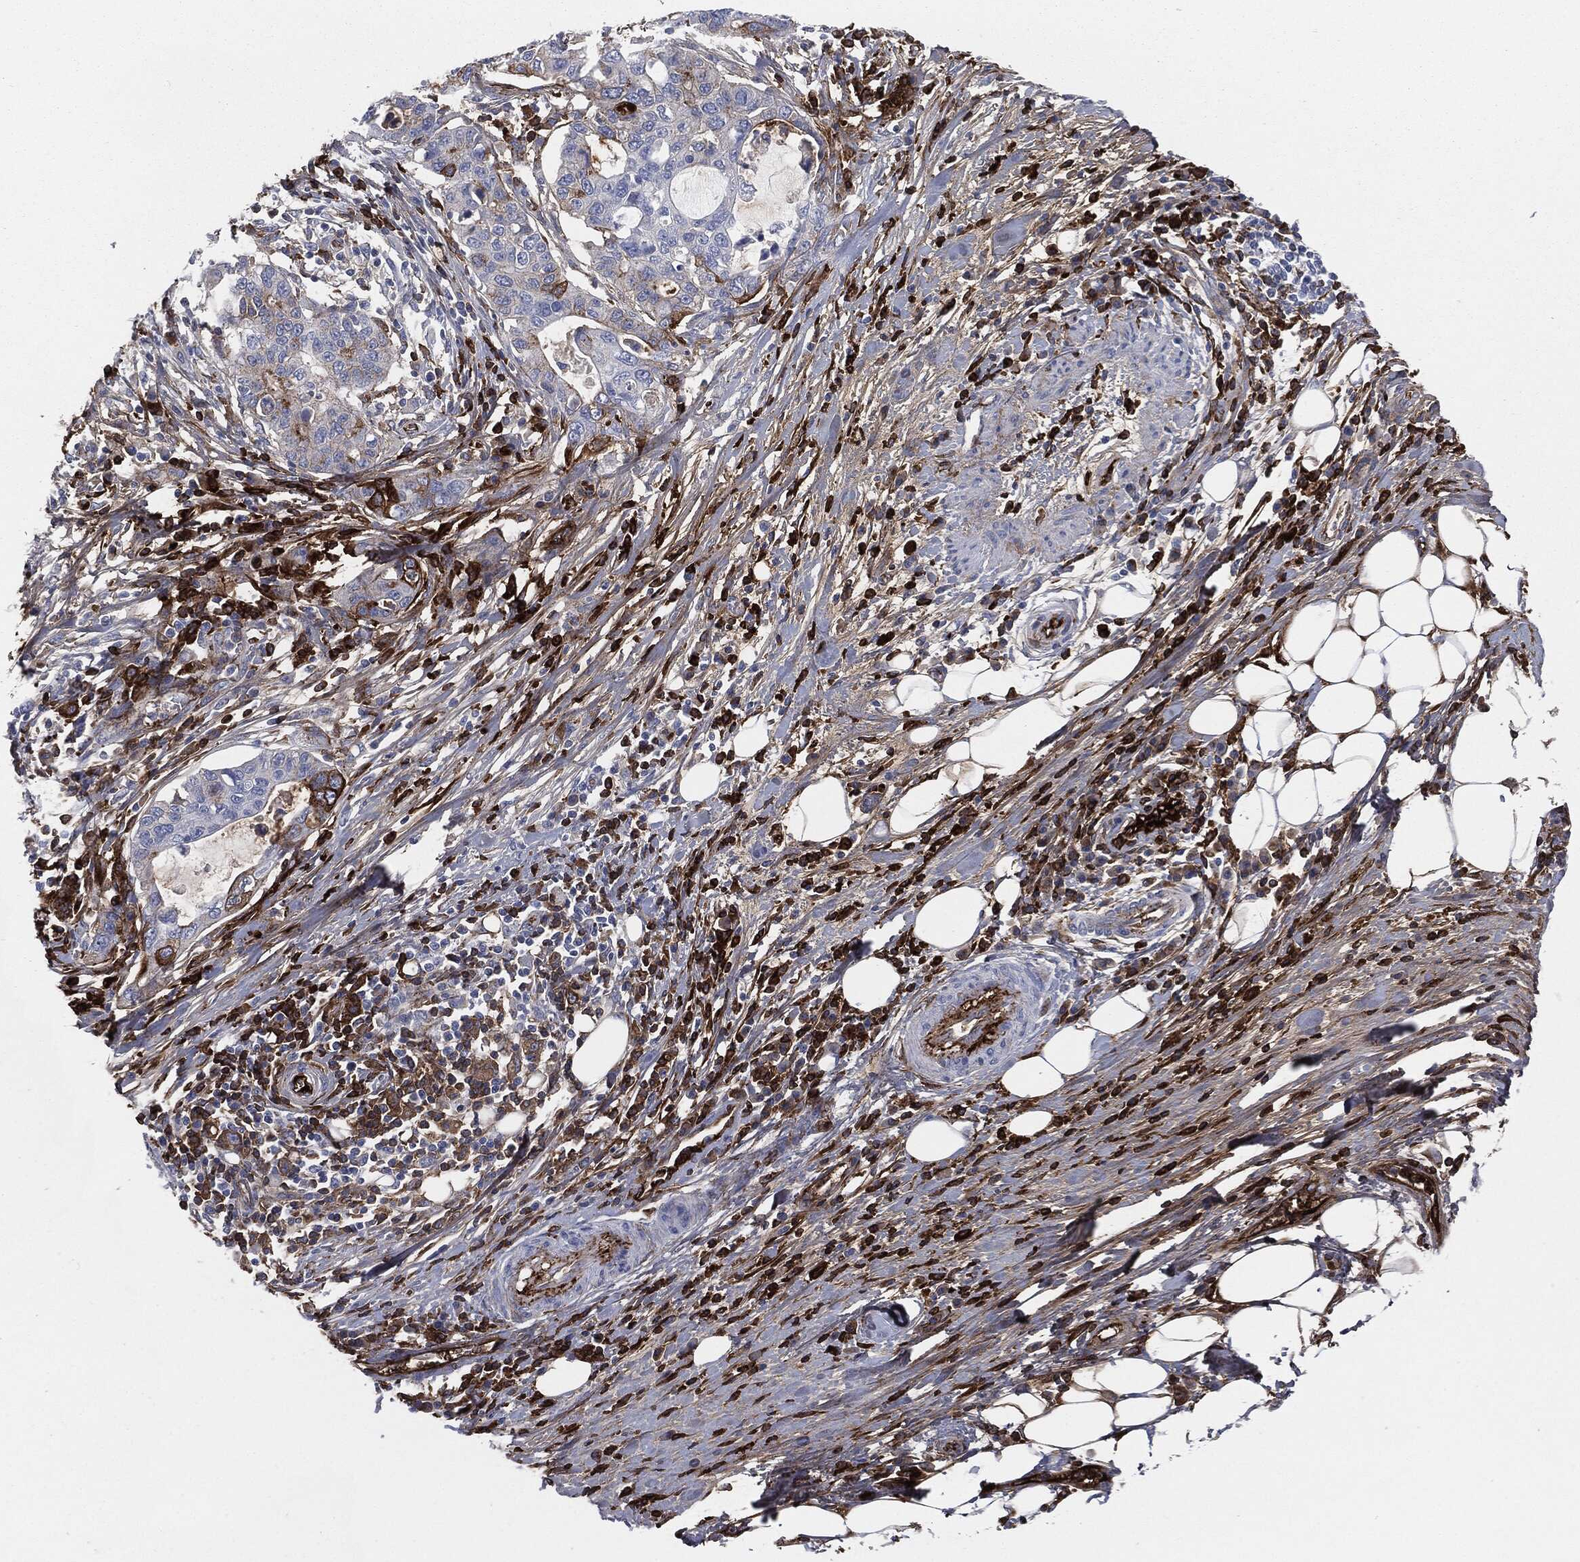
{"staining": {"intensity": "negative", "quantity": "none", "location": "none"}, "tissue": "stomach cancer", "cell_type": "Tumor cells", "image_type": "cancer", "snomed": [{"axis": "morphology", "description": "Adenocarcinoma, NOS"}, {"axis": "topography", "description": "Stomach"}], "caption": "Immunohistochemistry micrograph of human adenocarcinoma (stomach) stained for a protein (brown), which demonstrates no staining in tumor cells. (Stains: DAB IHC with hematoxylin counter stain, Microscopy: brightfield microscopy at high magnification).", "gene": "APOB", "patient": {"sex": "male", "age": 54}}